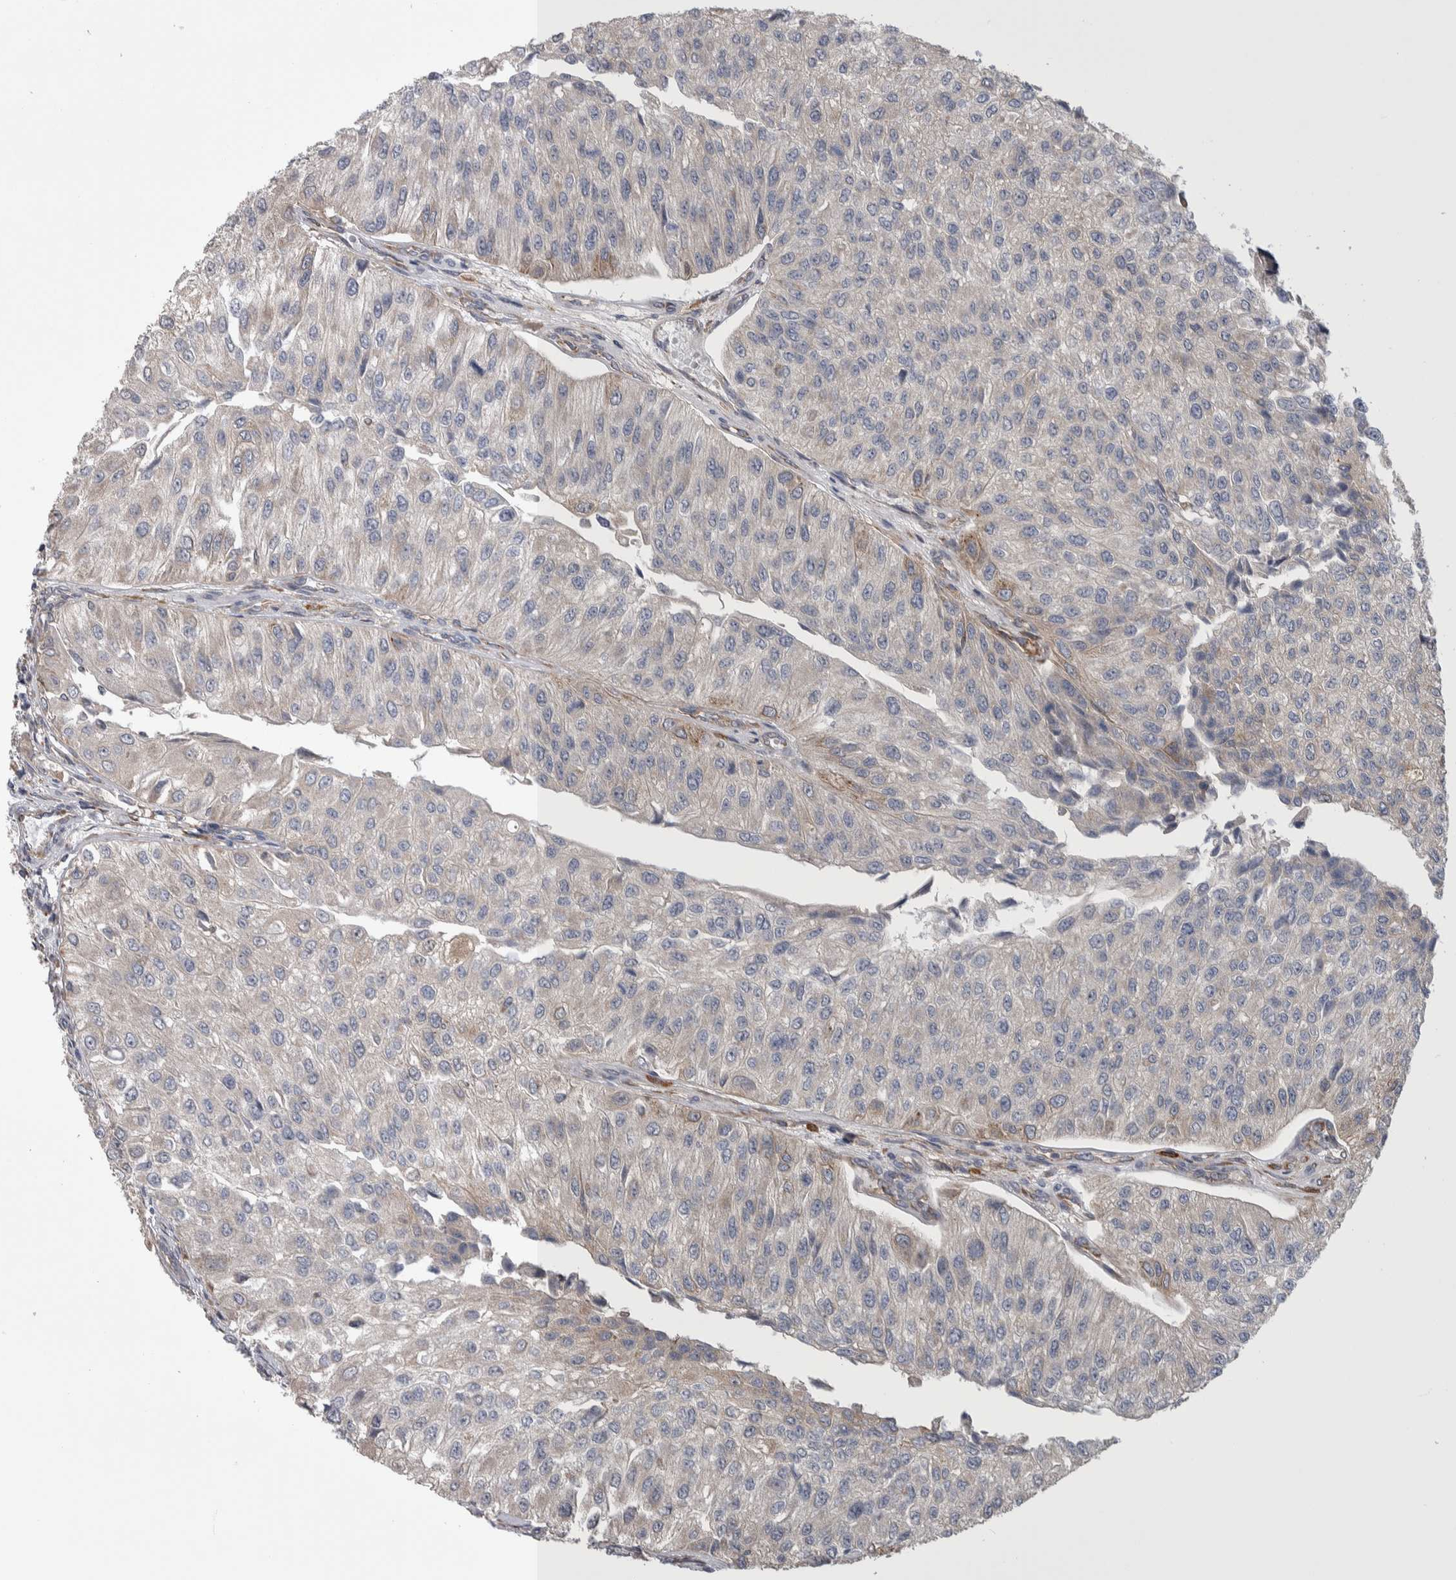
{"staining": {"intensity": "weak", "quantity": "25%-75%", "location": "cytoplasmic/membranous"}, "tissue": "urothelial cancer", "cell_type": "Tumor cells", "image_type": "cancer", "snomed": [{"axis": "morphology", "description": "Urothelial carcinoma, High grade"}, {"axis": "topography", "description": "Kidney"}, {"axis": "topography", "description": "Urinary bladder"}], "caption": "DAB immunohistochemical staining of human urothelial cancer shows weak cytoplasmic/membranous protein expression in approximately 25%-75% of tumor cells.", "gene": "IBTK", "patient": {"sex": "male", "age": 77}}